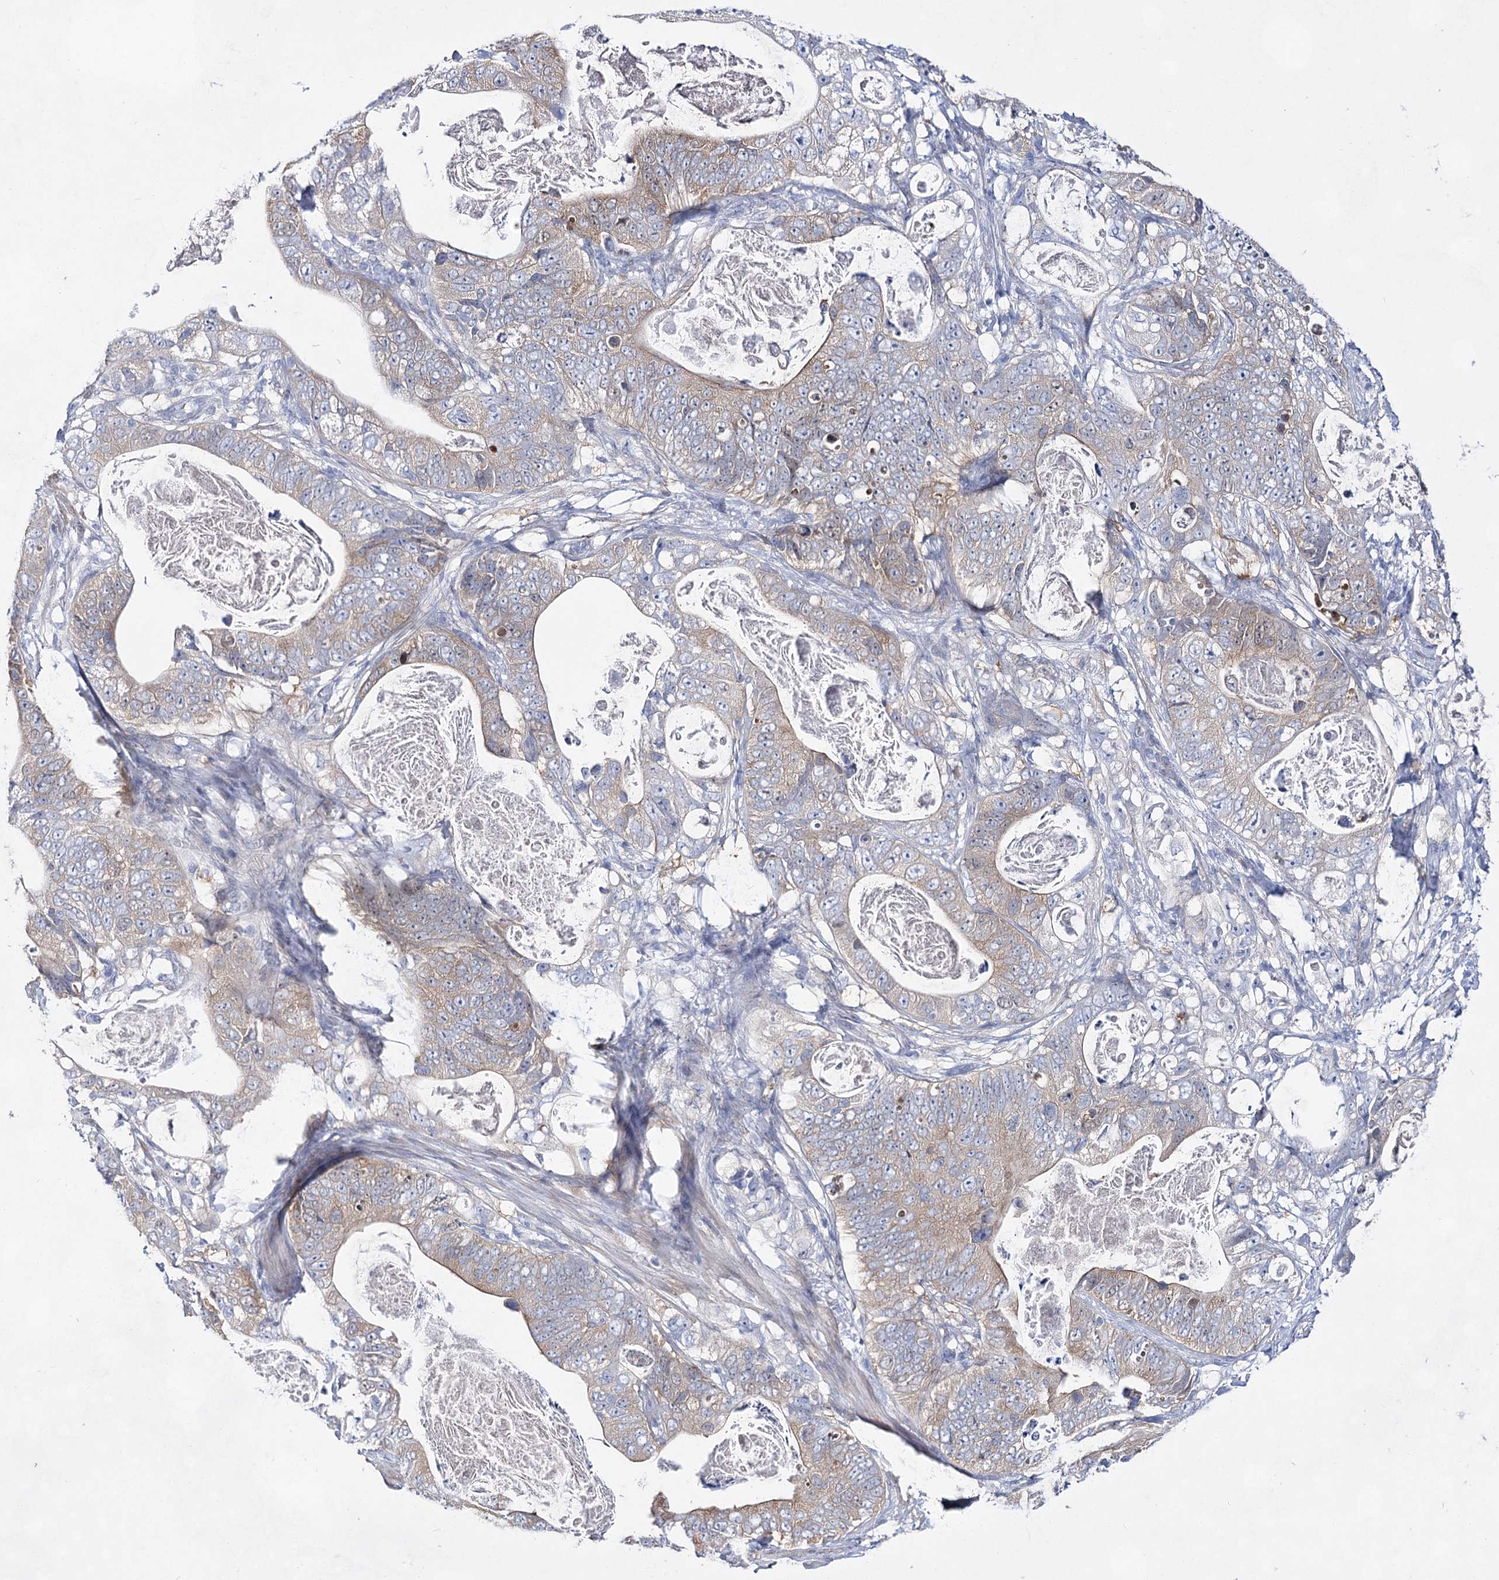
{"staining": {"intensity": "weak", "quantity": "<25%", "location": "cytoplasmic/membranous"}, "tissue": "stomach cancer", "cell_type": "Tumor cells", "image_type": "cancer", "snomed": [{"axis": "morphology", "description": "Normal tissue, NOS"}, {"axis": "morphology", "description": "Adenocarcinoma, NOS"}, {"axis": "topography", "description": "Stomach"}], "caption": "Tumor cells are negative for protein expression in human adenocarcinoma (stomach). (DAB immunohistochemistry (IHC) with hematoxylin counter stain).", "gene": "UGDH", "patient": {"sex": "female", "age": 89}}